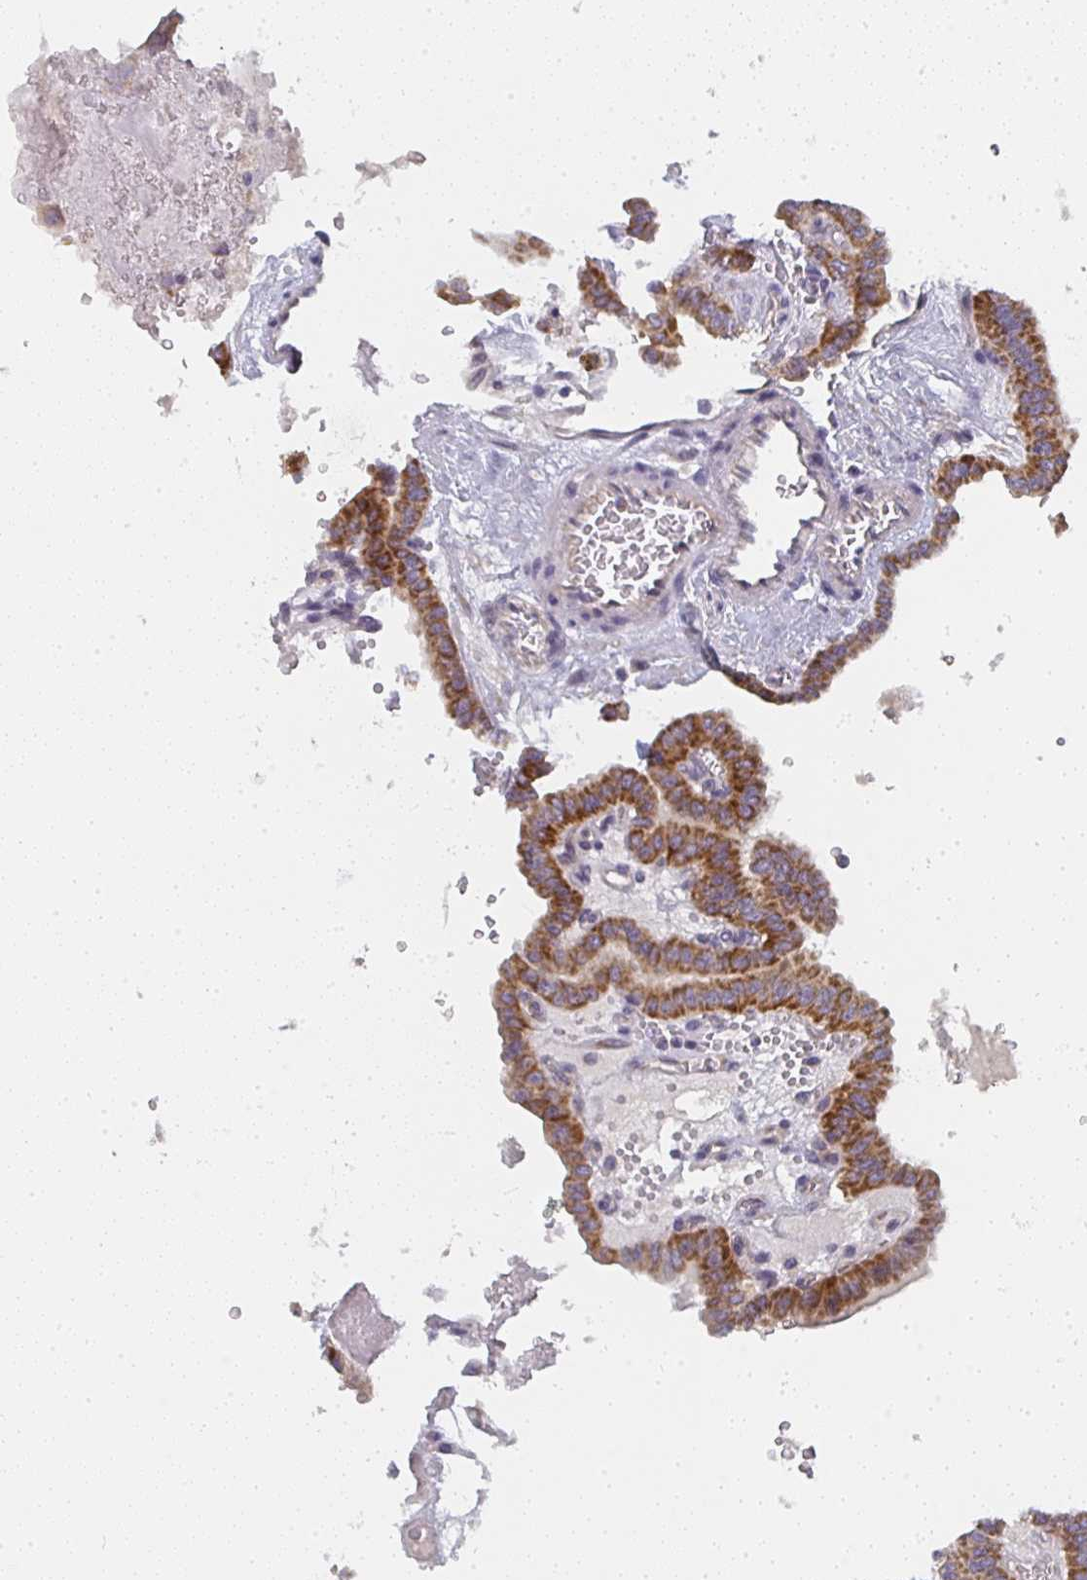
{"staining": {"intensity": "strong", "quantity": ">75%", "location": "cytoplasmic/membranous"}, "tissue": "thyroid cancer", "cell_type": "Tumor cells", "image_type": "cancer", "snomed": [{"axis": "morphology", "description": "Papillary adenocarcinoma, NOS"}, {"axis": "topography", "description": "Thyroid gland"}], "caption": "Human thyroid cancer stained with a protein marker exhibits strong staining in tumor cells.", "gene": "CTHRC1", "patient": {"sex": "male", "age": 87}}